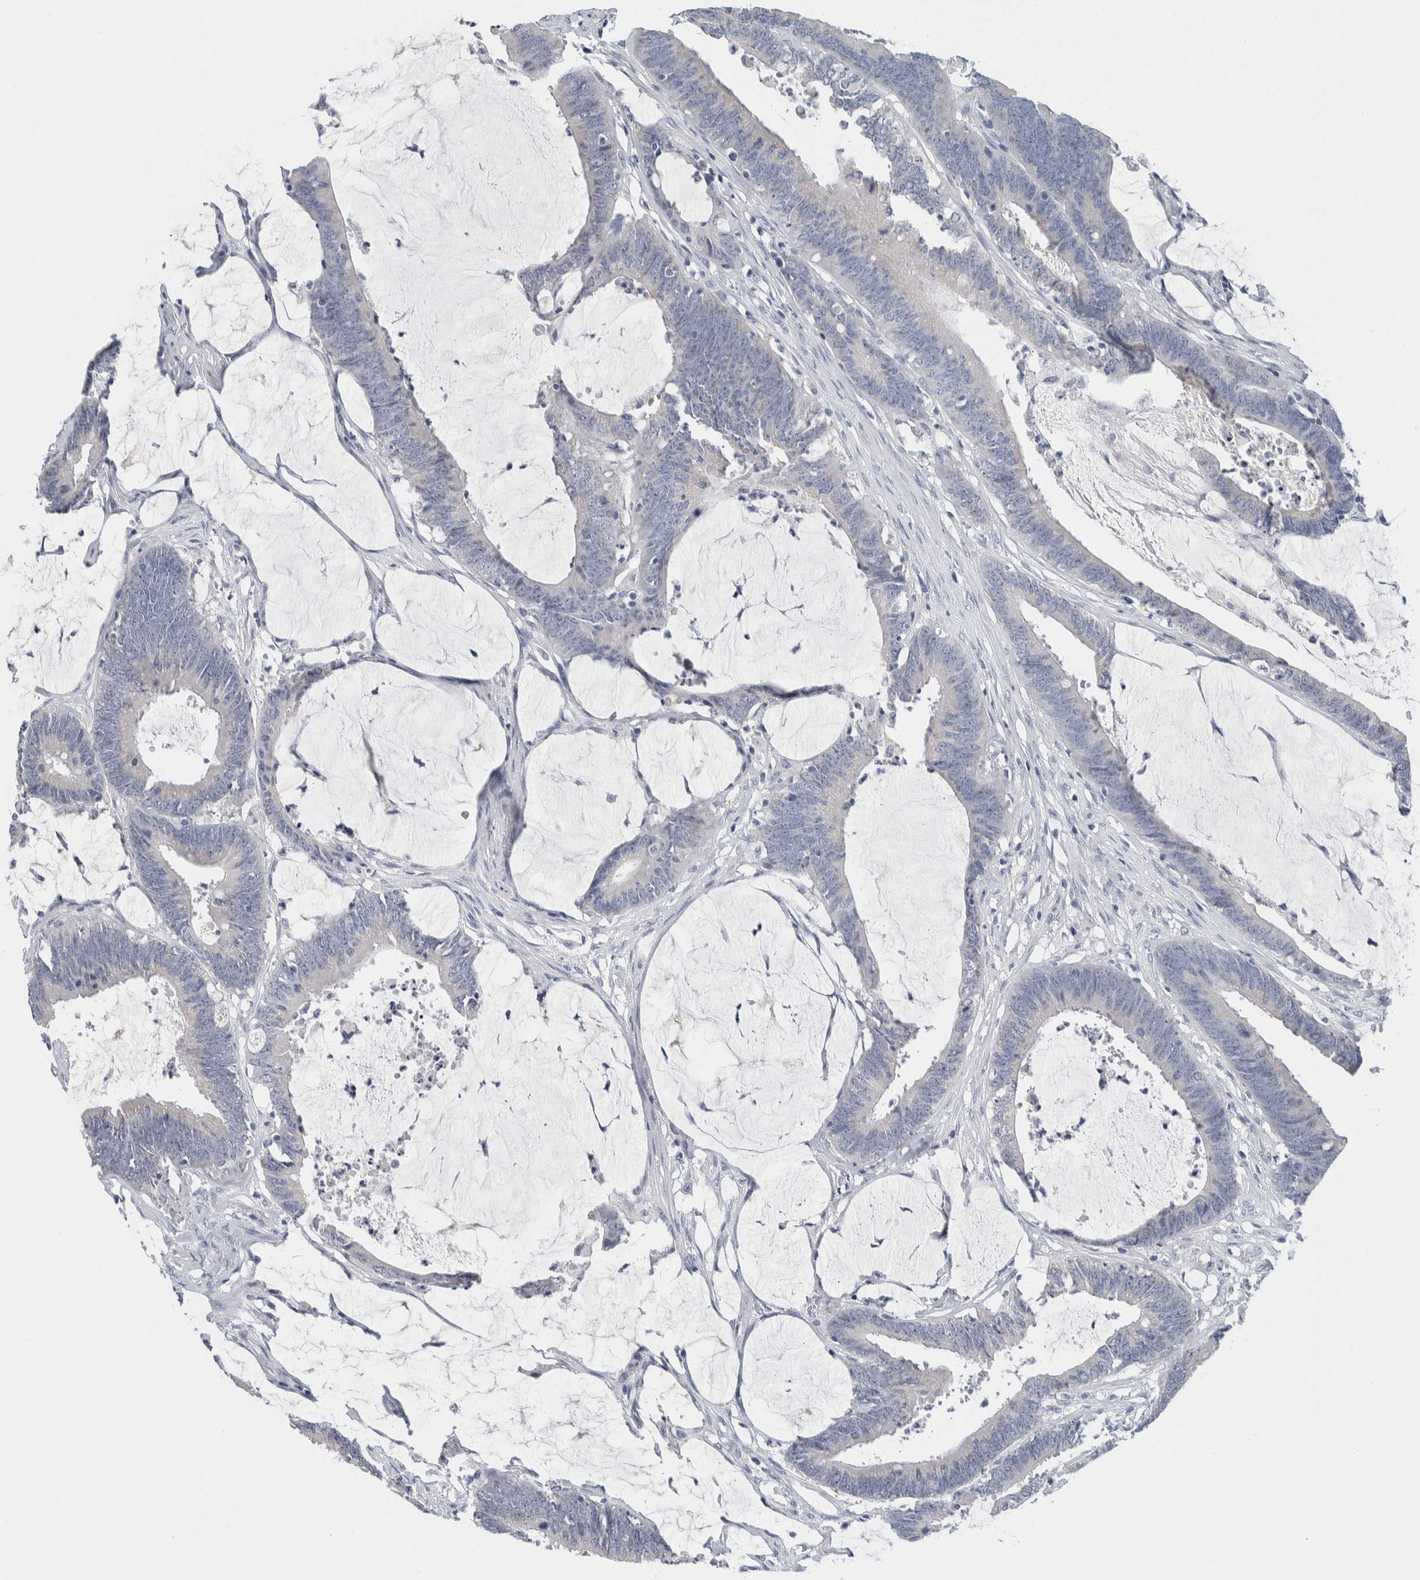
{"staining": {"intensity": "negative", "quantity": "none", "location": "none"}, "tissue": "colorectal cancer", "cell_type": "Tumor cells", "image_type": "cancer", "snomed": [{"axis": "morphology", "description": "Adenocarcinoma, NOS"}, {"axis": "topography", "description": "Rectum"}], "caption": "Immunohistochemistry (IHC) photomicrograph of neoplastic tissue: colorectal adenocarcinoma stained with DAB (3,3'-diaminobenzidine) shows no significant protein staining in tumor cells.", "gene": "SCN2A", "patient": {"sex": "female", "age": 66}}